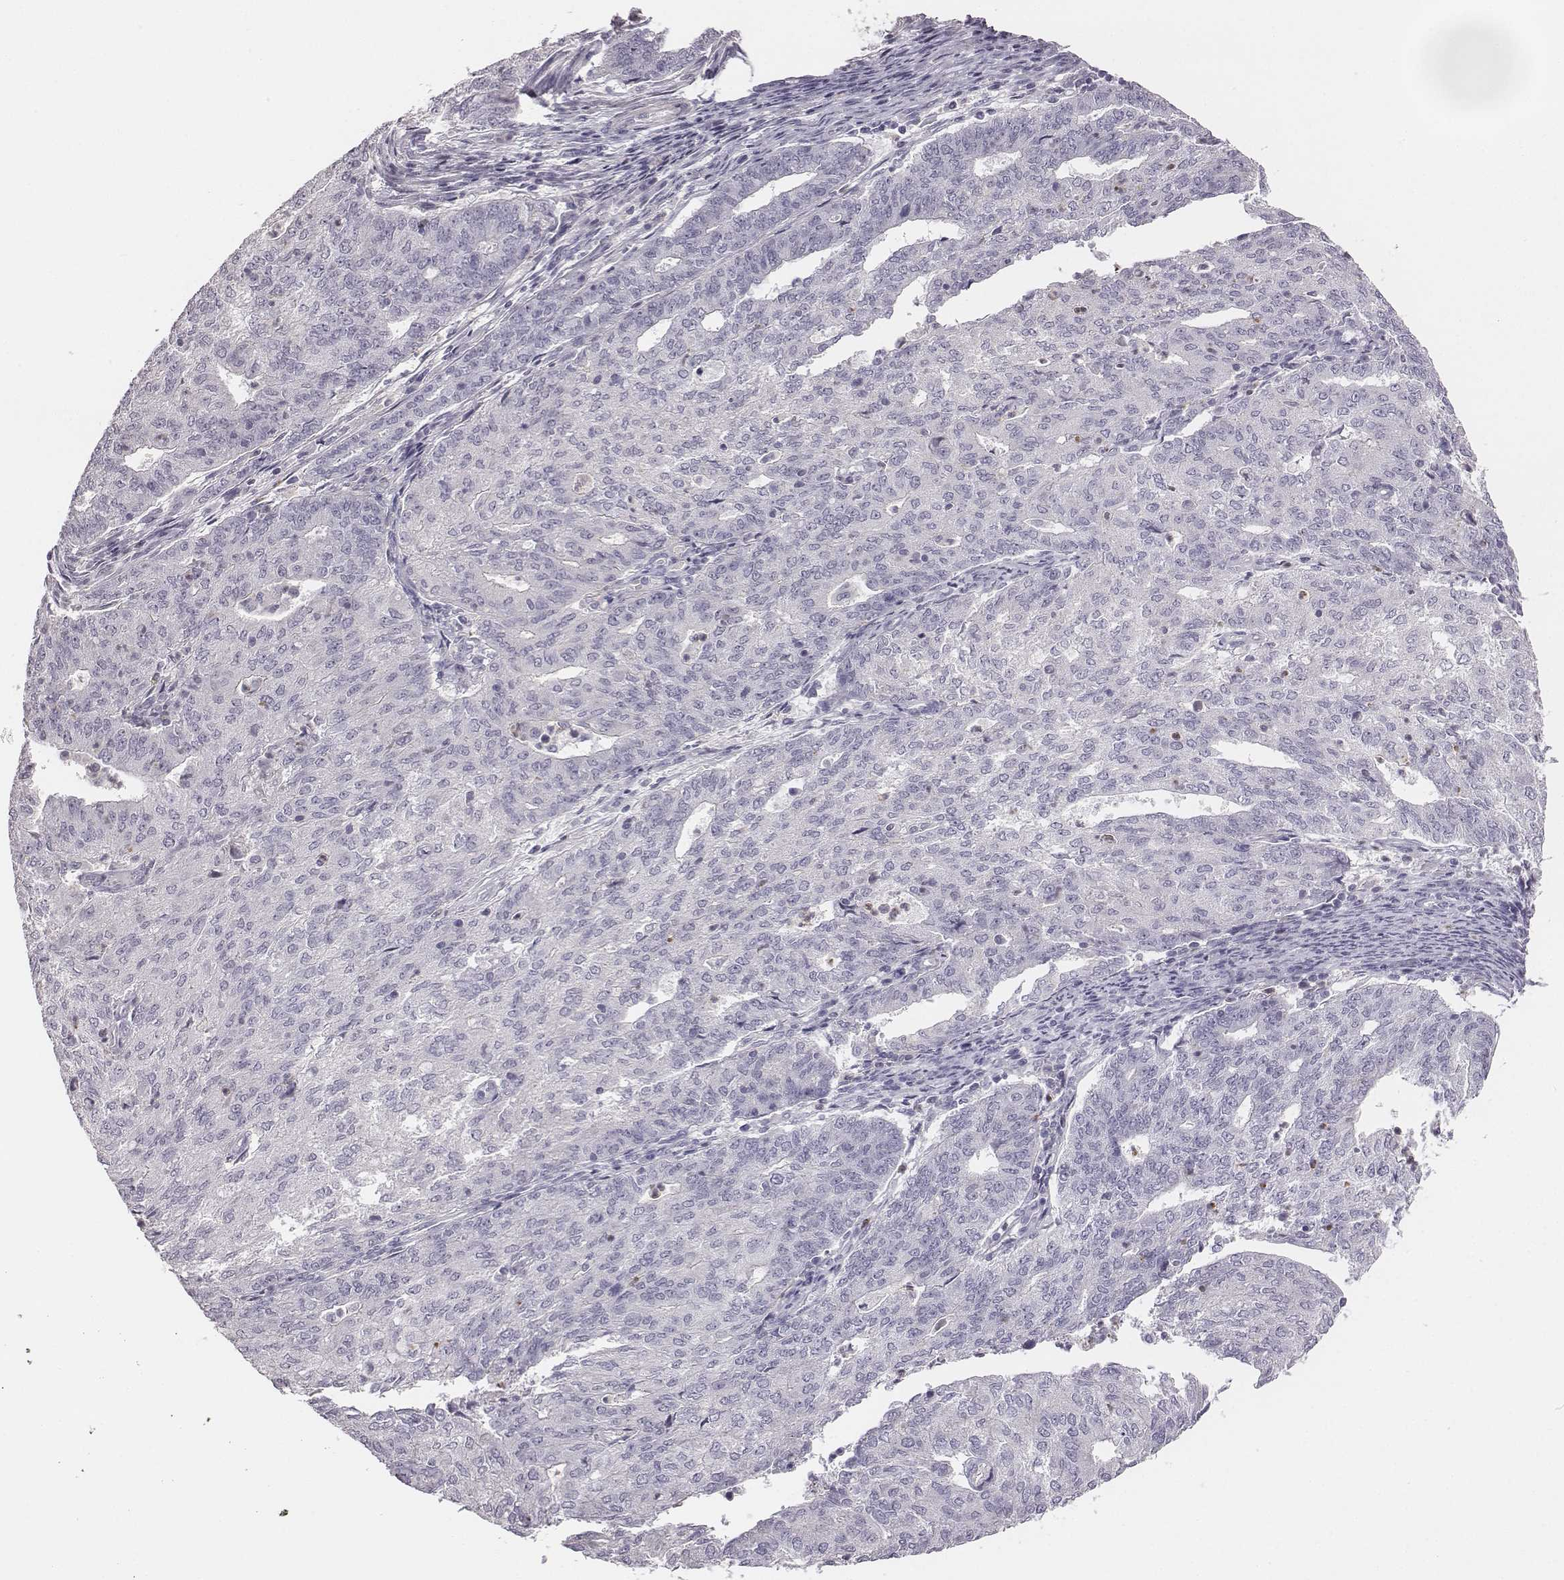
{"staining": {"intensity": "negative", "quantity": "none", "location": "none"}, "tissue": "endometrial cancer", "cell_type": "Tumor cells", "image_type": "cancer", "snomed": [{"axis": "morphology", "description": "Adenocarcinoma, NOS"}, {"axis": "topography", "description": "Endometrium"}], "caption": "High magnification brightfield microscopy of endometrial adenocarcinoma stained with DAB (3,3'-diaminobenzidine) (brown) and counterstained with hematoxylin (blue): tumor cells show no significant staining. (Brightfield microscopy of DAB immunohistochemistry at high magnification).", "gene": "ADAM7", "patient": {"sex": "female", "age": 82}}